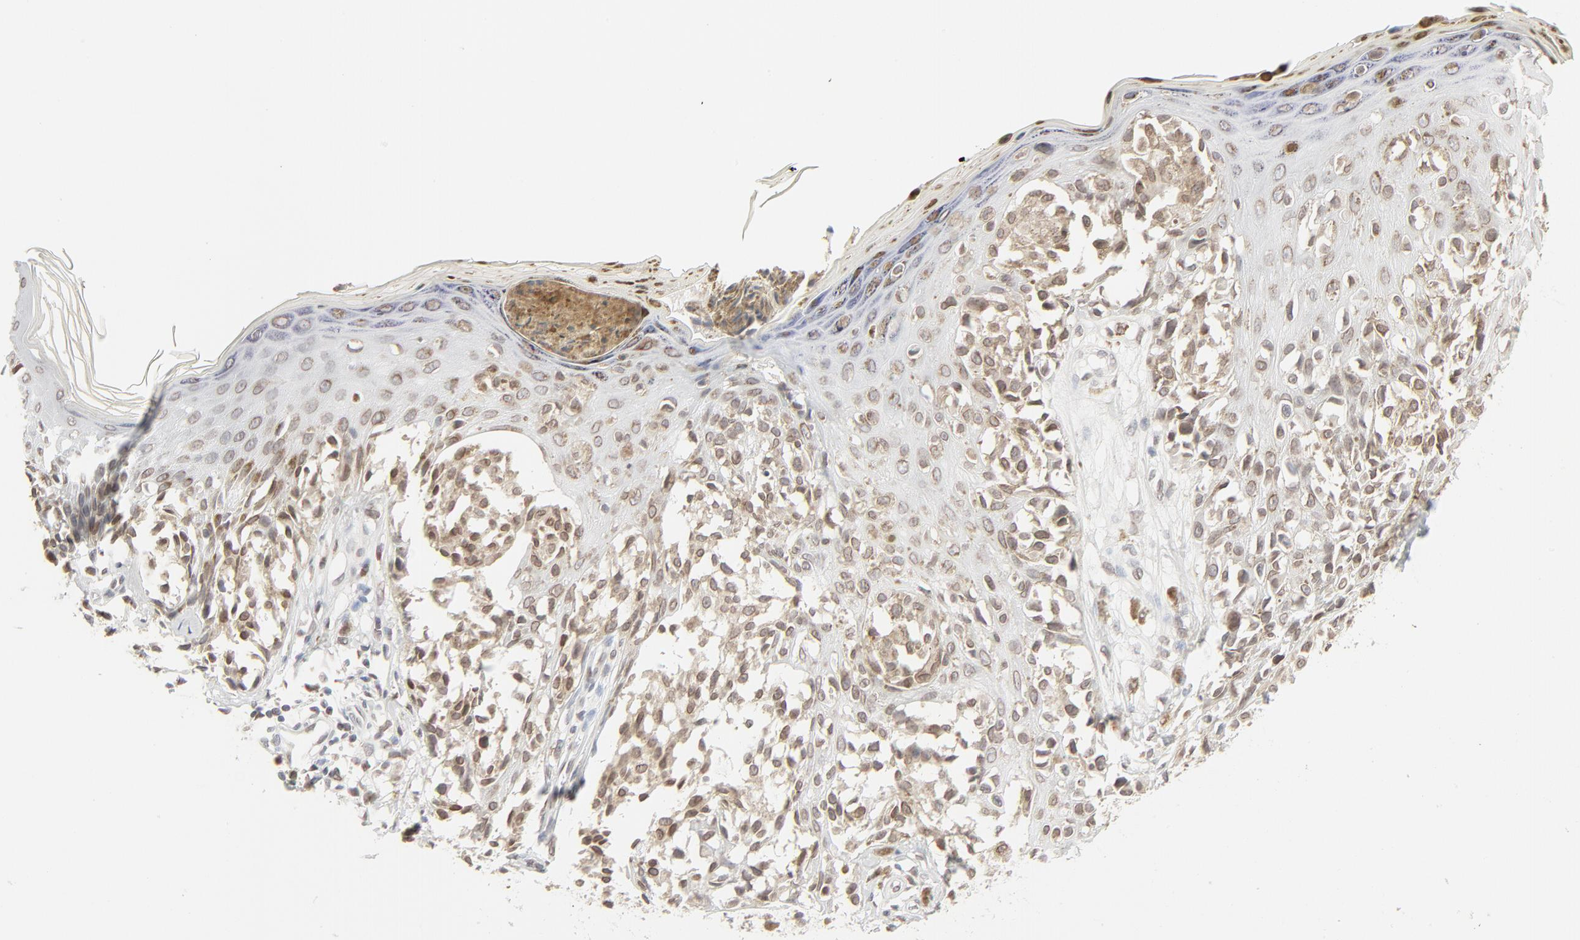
{"staining": {"intensity": "moderate", "quantity": ">75%", "location": "cytoplasmic/membranous,nuclear"}, "tissue": "melanoma", "cell_type": "Tumor cells", "image_type": "cancer", "snomed": [{"axis": "morphology", "description": "Malignant melanoma, NOS"}, {"axis": "topography", "description": "Skin"}], "caption": "Malignant melanoma was stained to show a protein in brown. There is medium levels of moderate cytoplasmic/membranous and nuclear positivity in approximately >75% of tumor cells.", "gene": "MAD1L1", "patient": {"sex": "female", "age": 38}}